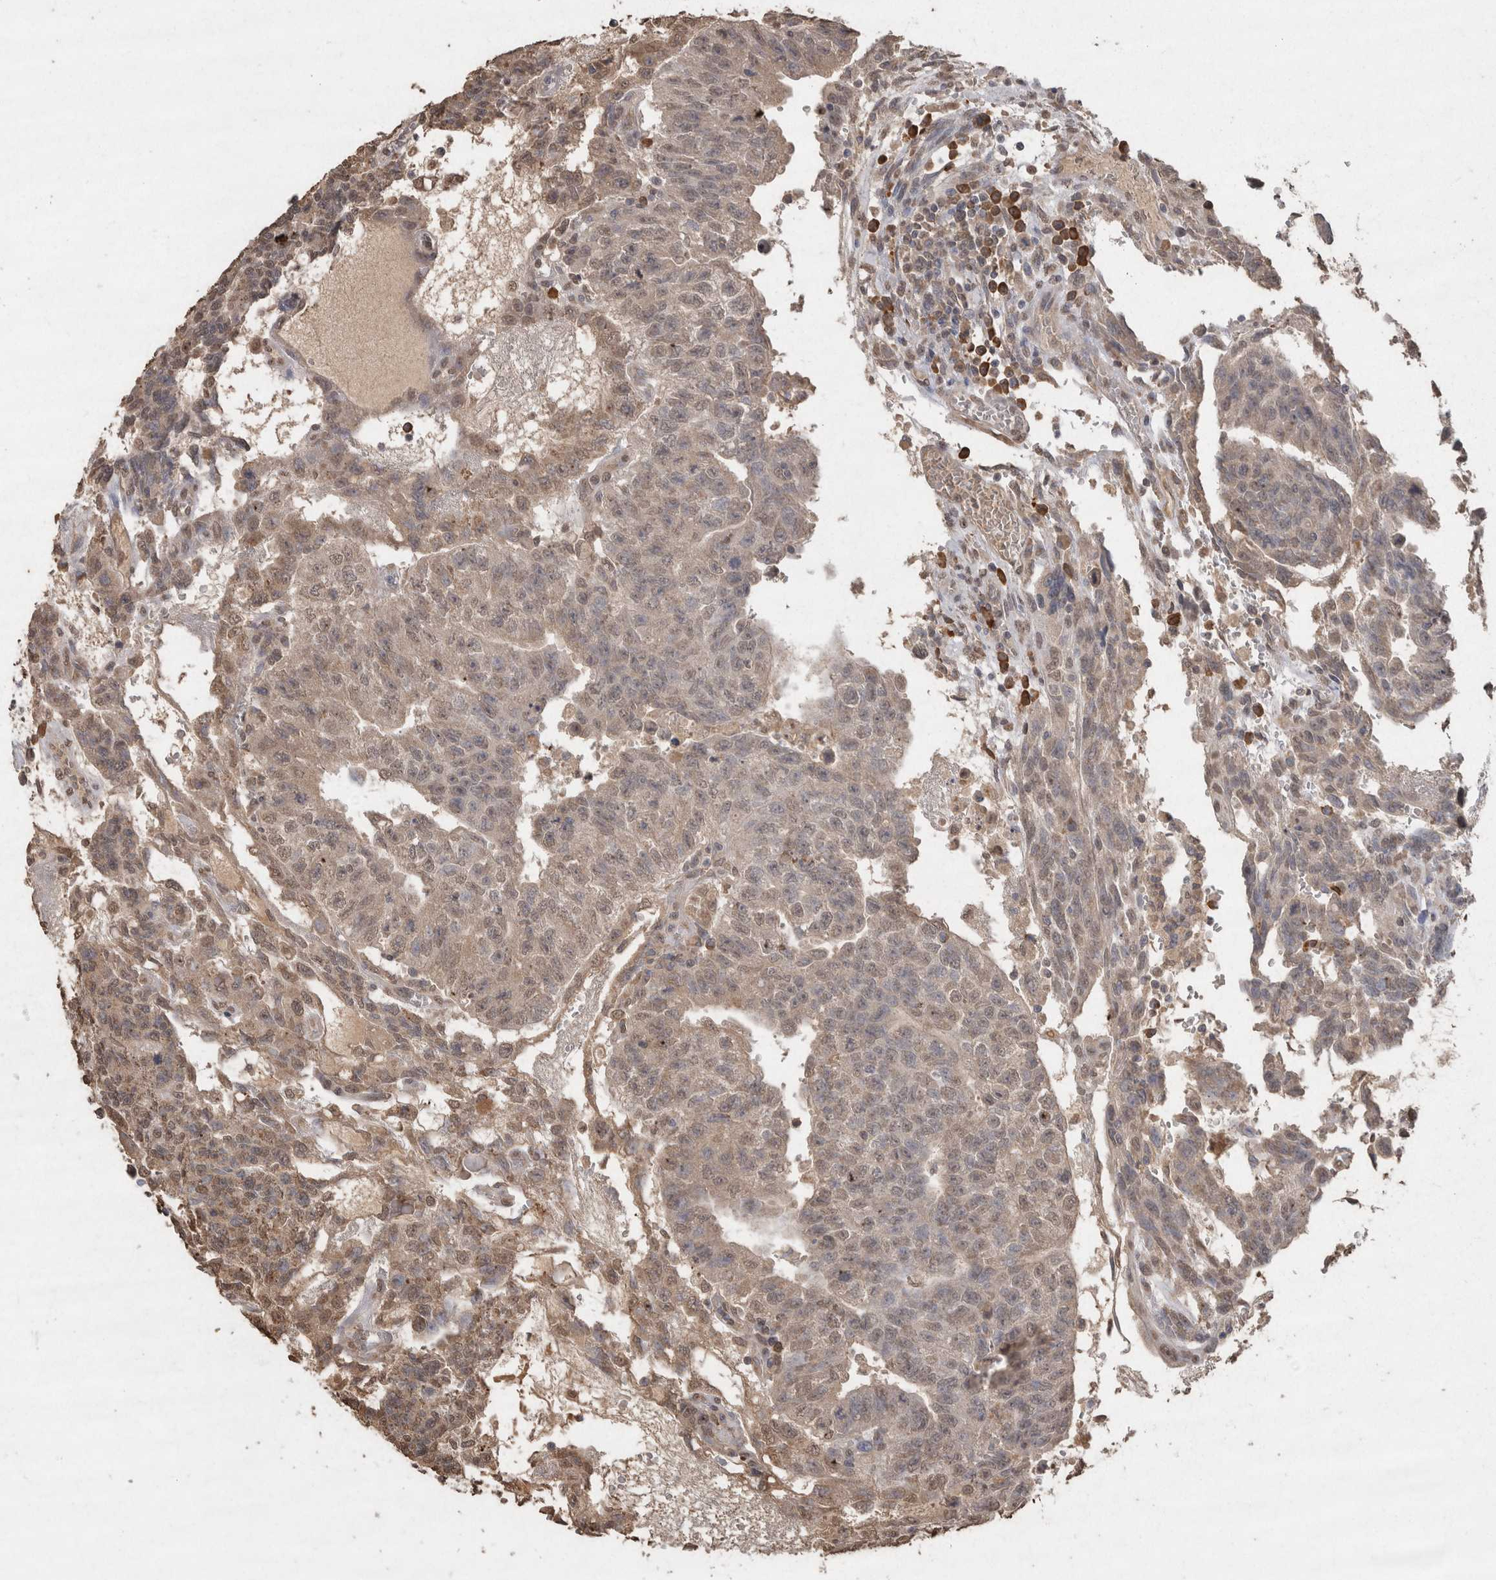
{"staining": {"intensity": "weak", "quantity": ">75%", "location": "cytoplasmic/membranous,nuclear"}, "tissue": "testis cancer", "cell_type": "Tumor cells", "image_type": "cancer", "snomed": [{"axis": "morphology", "description": "Seminoma, NOS"}, {"axis": "morphology", "description": "Carcinoma, Embryonal, NOS"}, {"axis": "topography", "description": "Testis"}], "caption": "Protein staining by IHC exhibits weak cytoplasmic/membranous and nuclear staining in about >75% of tumor cells in testis seminoma. (Stains: DAB in brown, nuclei in blue, Microscopy: brightfield microscopy at high magnification).", "gene": "CRELD2", "patient": {"sex": "male", "age": 52}}